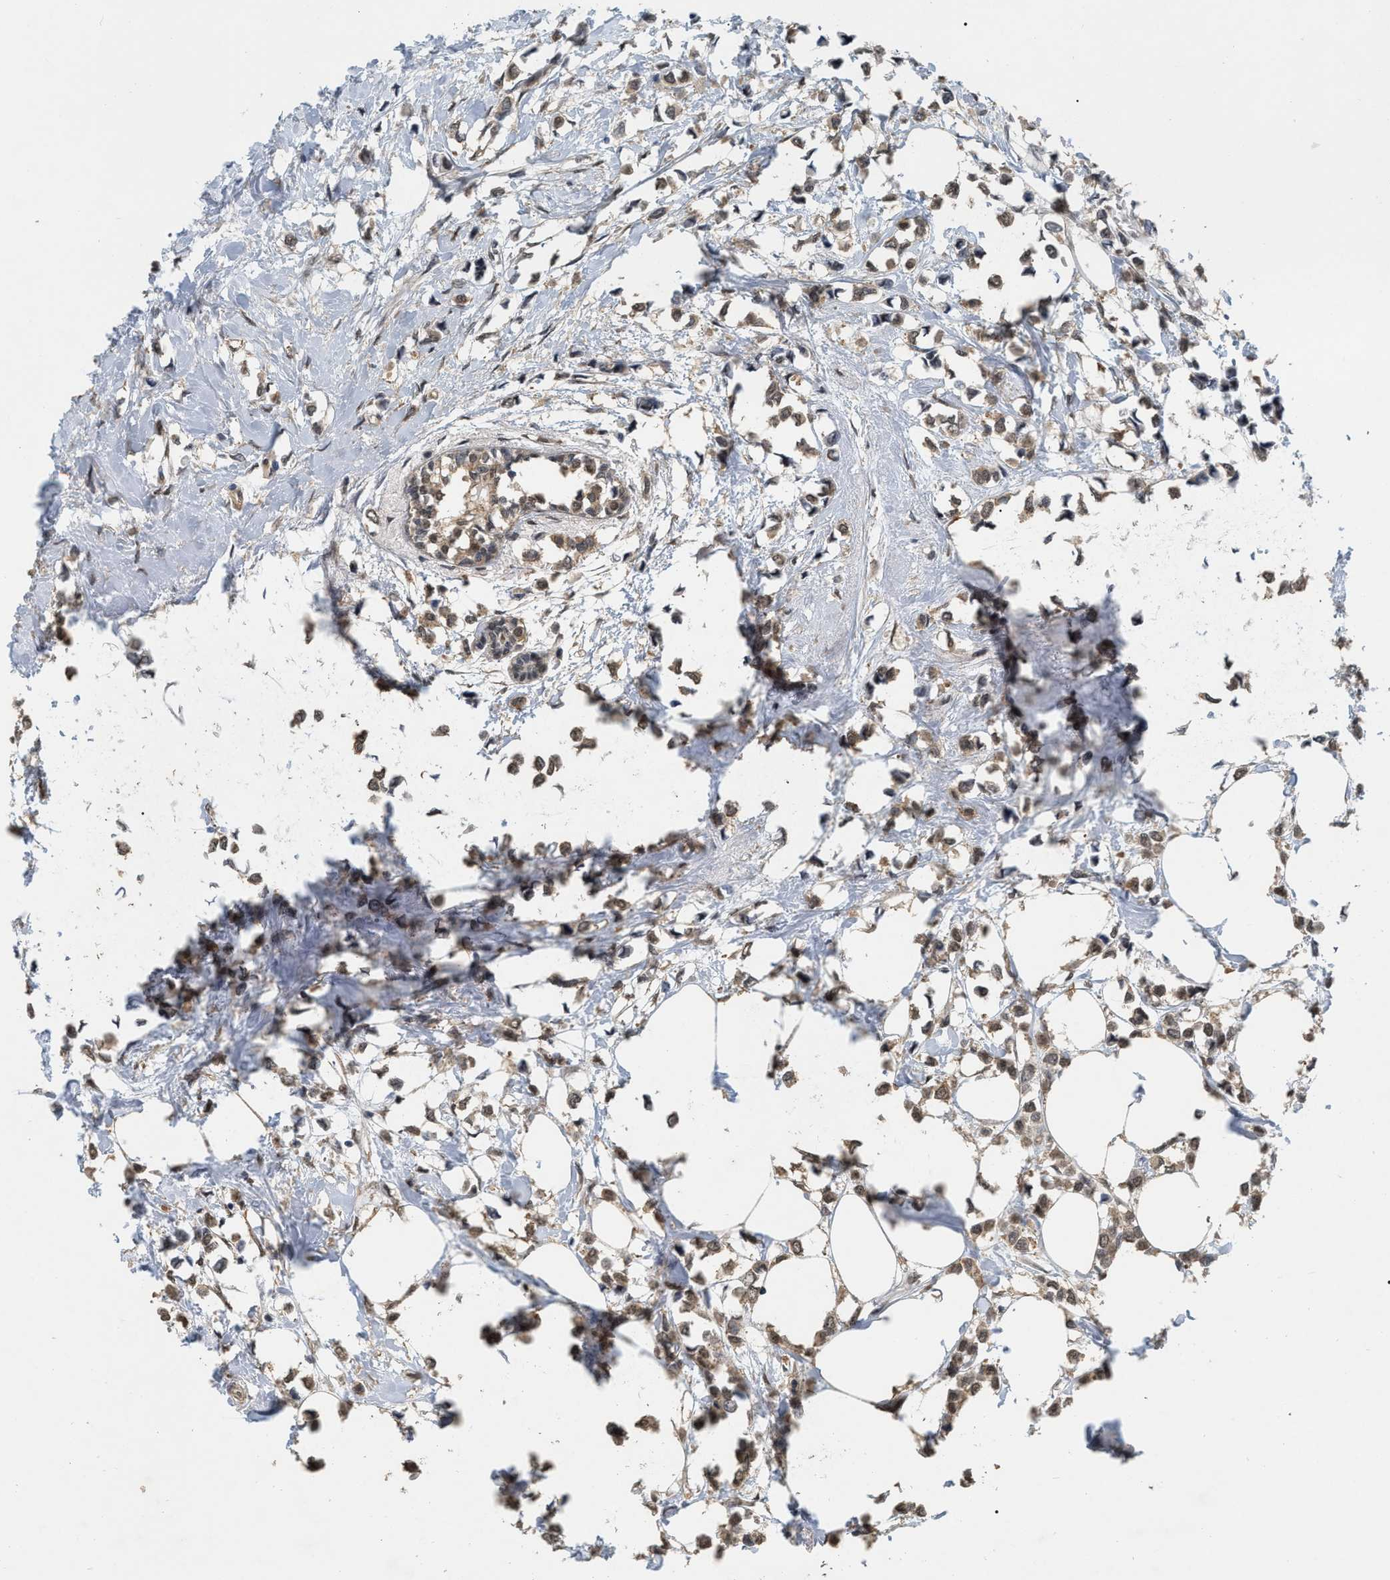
{"staining": {"intensity": "moderate", "quantity": ">75%", "location": "cytoplasmic/membranous"}, "tissue": "breast cancer", "cell_type": "Tumor cells", "image_type": "cancer", "snomed": [{"axis": "morphology", "description": "Lobular carcinoma"}, {"axis": "topography", "description": "Breast"}], "caption": "There is medium levels of moderate cytoplasmic/membranous positivity in tumor cells of breast cancer (lobular carcinoma), as demonstrated by immunohistochemical staining (brown color).", "gene": "RUVBL1", "patient": {"sex": "female", "age": 51}}